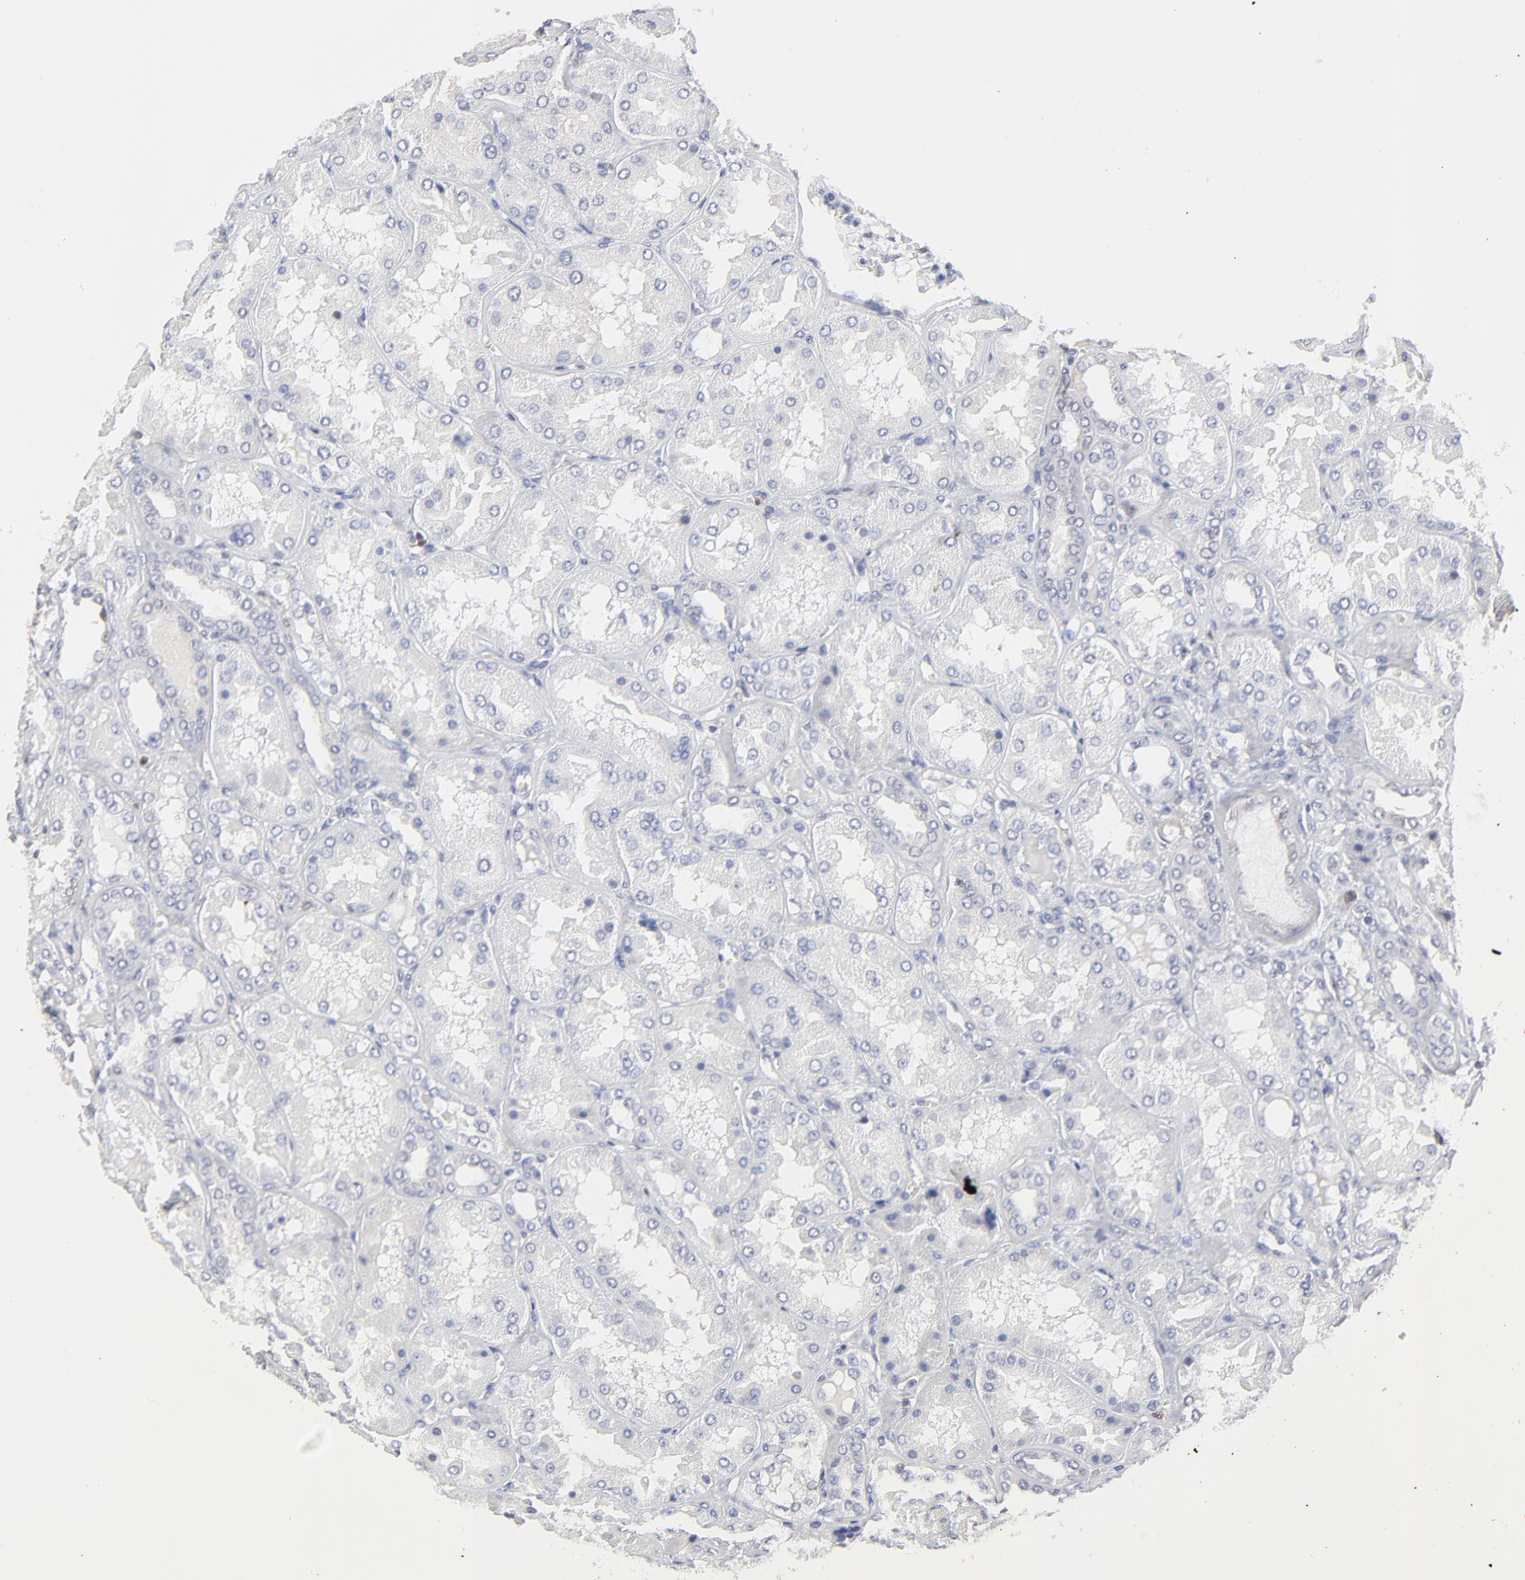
{"staining": {"intensity": "negative", "quantity": "none", "location": "none"}, "tissue": "kidney", "cell_type": "Cells in glomeruli", "image_type": "normal", "snomed": [{"axis": "morphology", "description": "Normal tissue, NOS"}, {"axis": "topography", "description": "Kidney"}], "caption": "A micrograph of human kidney is negative for staining in cells in glomeruli. The staining is performed using DAB (3,3'-diaminobenzidine) brown chromogen with nuclei counter-stained in using hematoxylin.", "gene": "CASP3", "patient": {"sex": "female", "age": 56}}